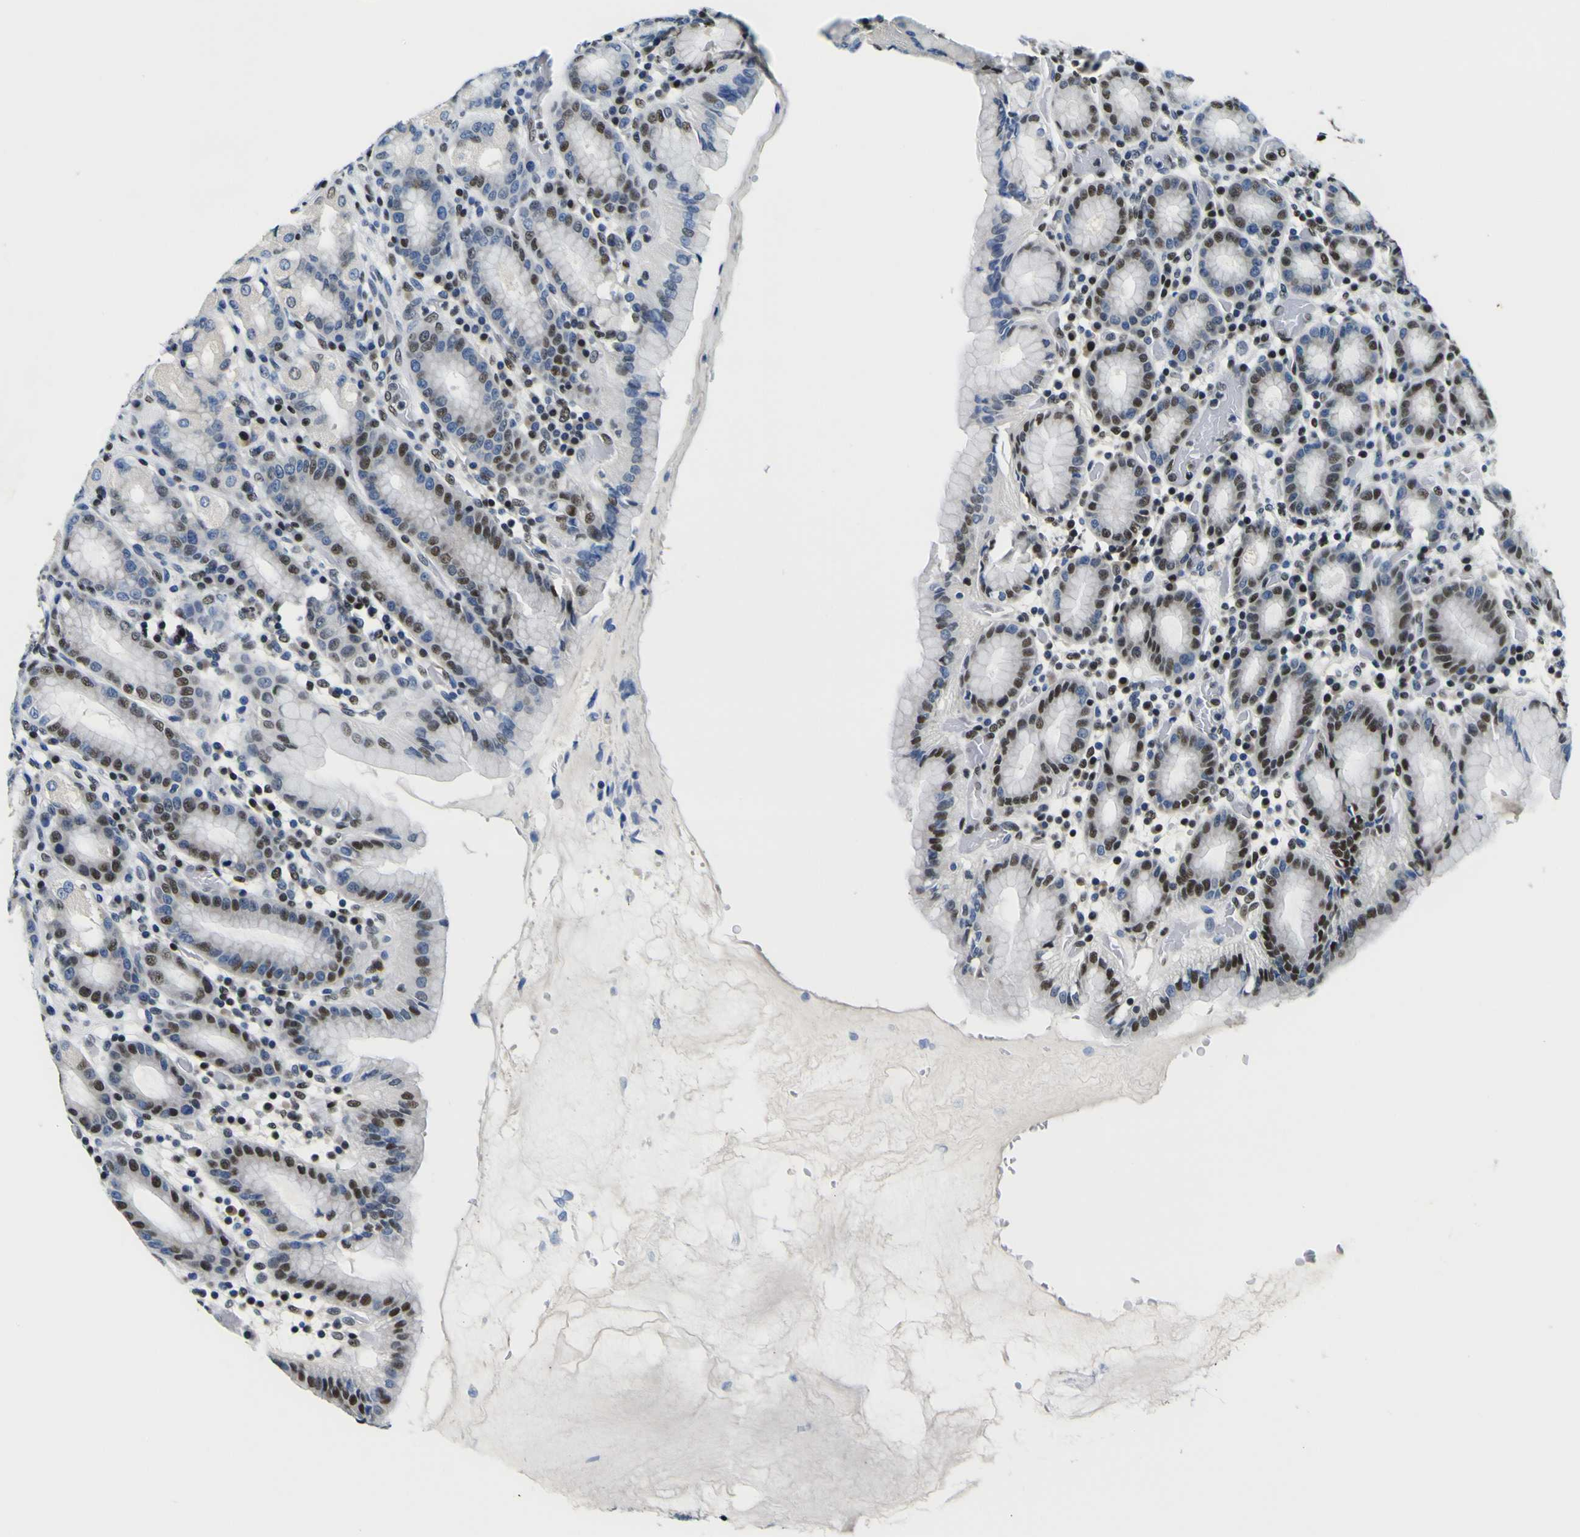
{"staining": {"intensity": "moderate", "quantity": "25%-75%", "location": "cytoplasmic/membranous,nuclear"}, "tissue": "stomach", "cell_type": "Glandular cells", "image_type": "normal", "snomed": [{"axis": "morphology", "description": "Normal tissue, NOS"}, {"axis": "topography", "description": "Stomach, upper"}], "caption": "The micrograph exhibits immunohistochemical staining of unremarkable stomach. There is moderate cytoplasmic/membranous,nuclear positivity is identified in about 25%-75% of glandular cells.", "gene": "SP1", "patient": {"sex": "male", "age": 68}}